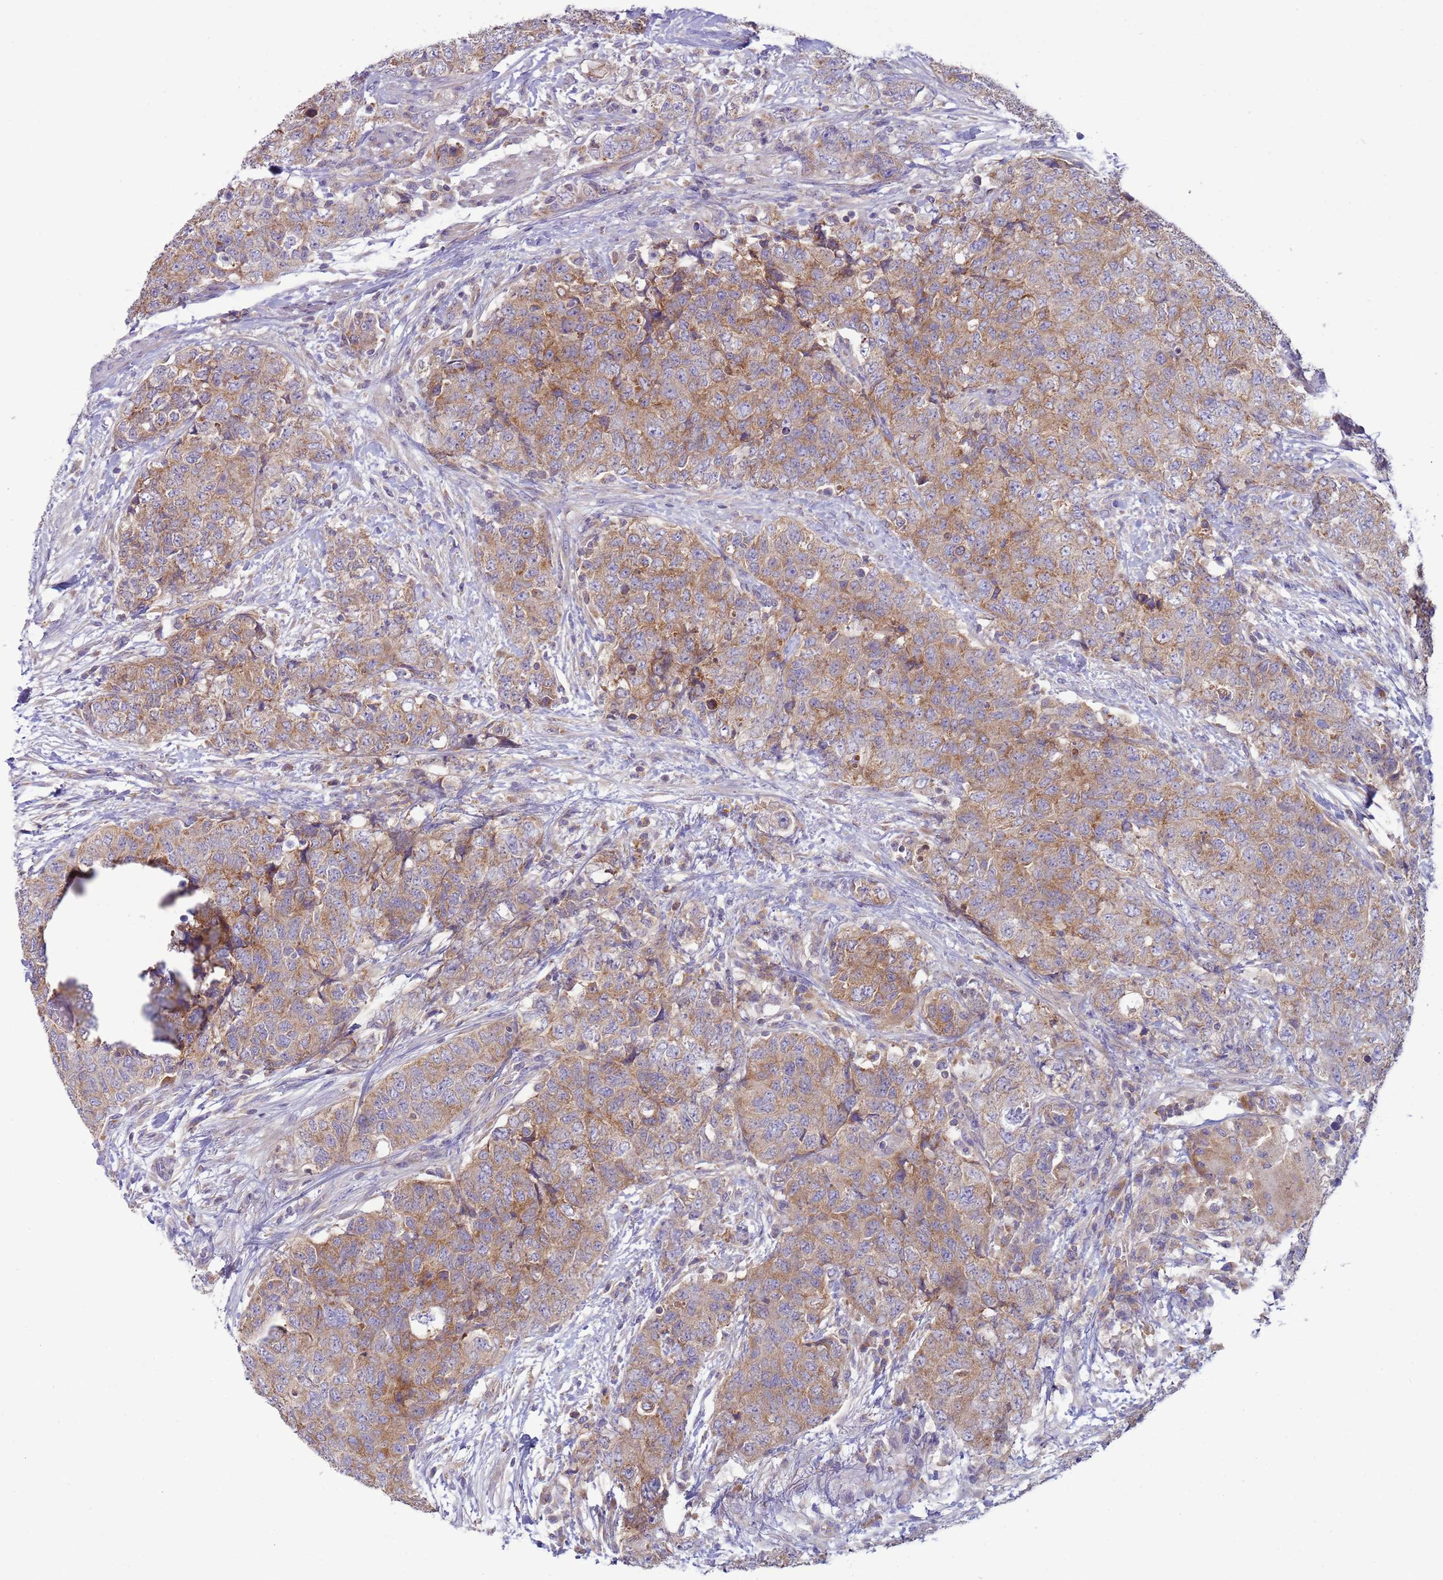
{"staining": {"intensity": "moderate", "quantity": ">75%", "location": "cytoplasmic/membranous"}, "tissue": "urothelial cancer", "cell_type": "Tumor cells", "image_type": "cancer", "snomed": [{"axis": "morphology", "description": "Urothelial carcinoma, High grade"}, {"axis": "topography", "description": "Urinary bladder"}], "caption": "This image shows IHC staining of human urothelial cancer, with medium moderate cytoplasmic/membranous staining in about >75% of tumor cells.", "gene": "UQCRQ", "patient": {"sex": "female", "age": 78}}